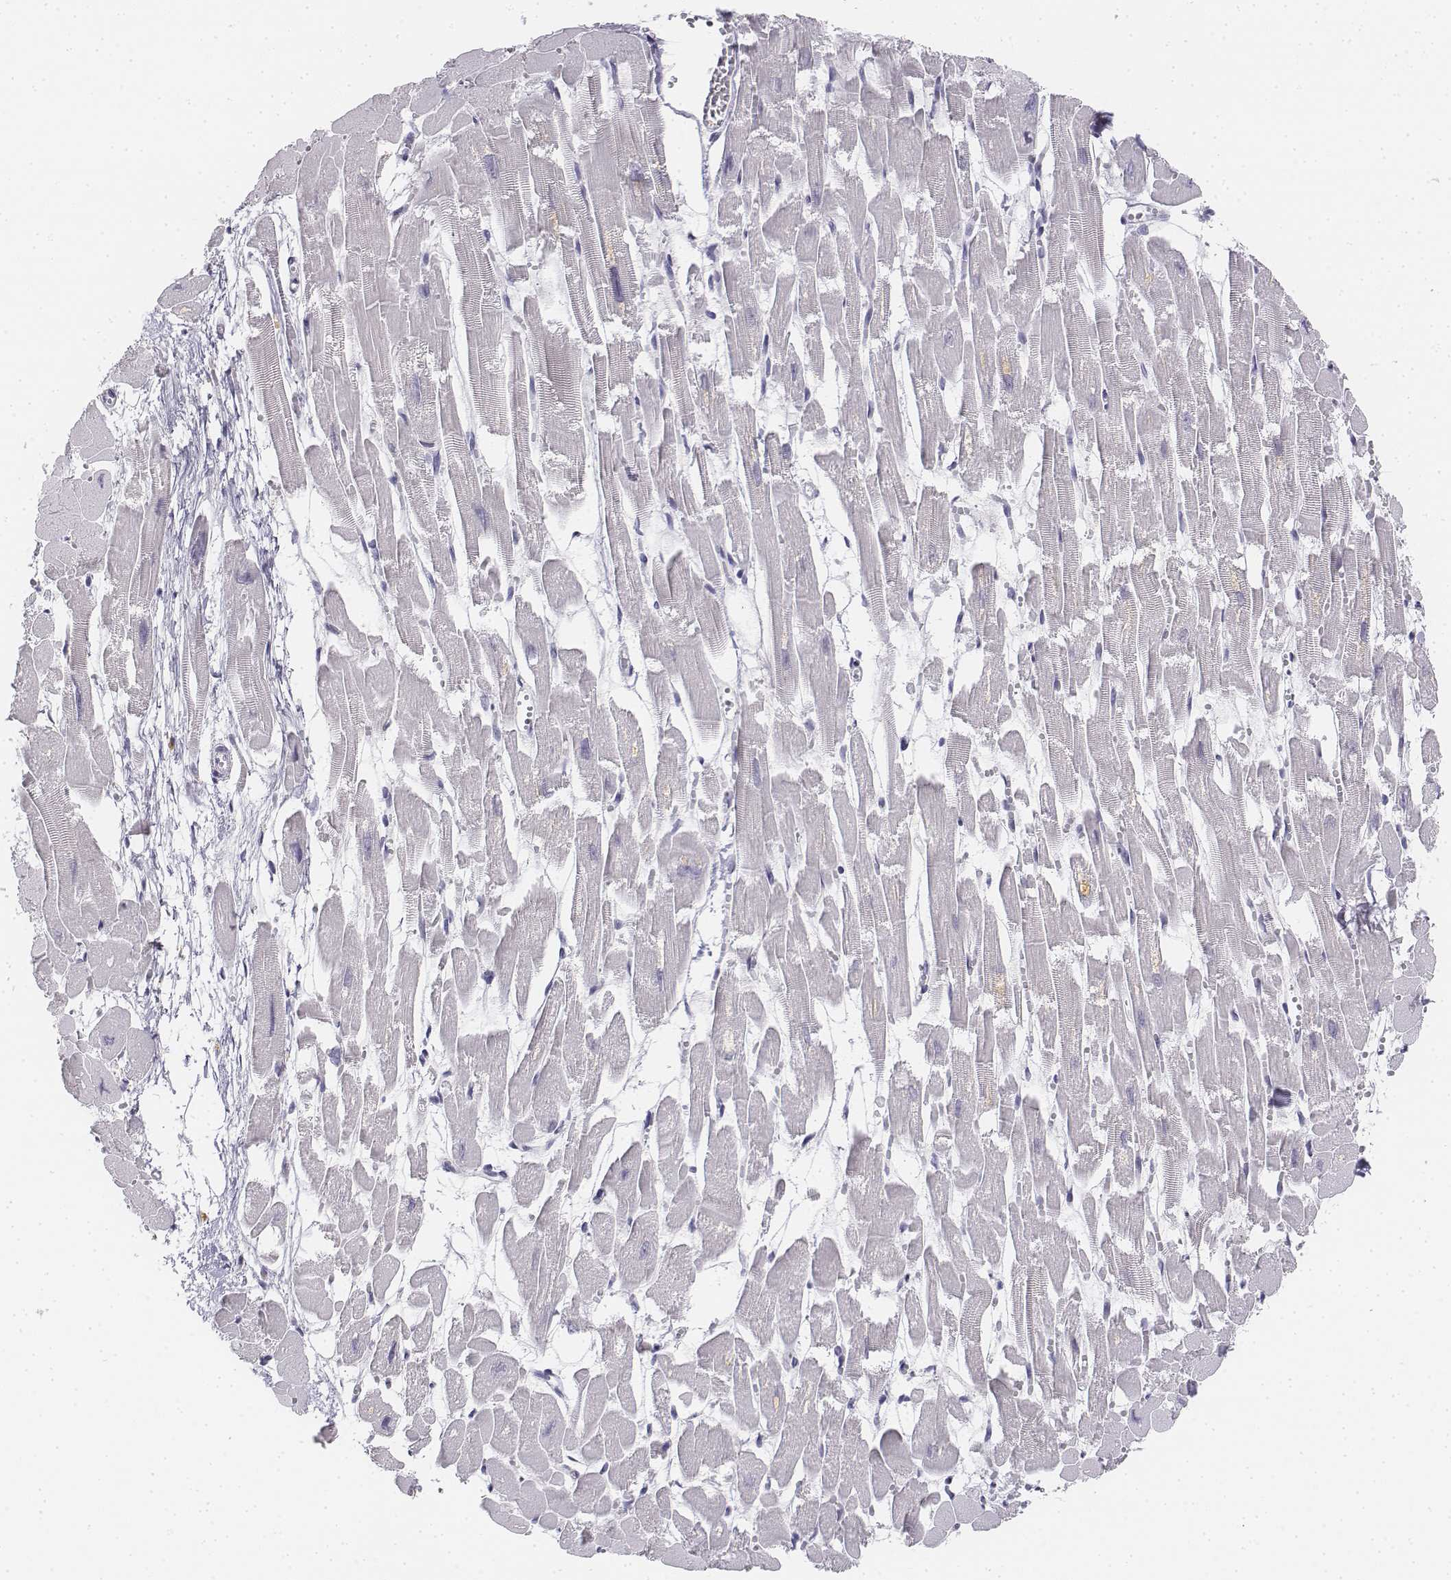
{"staining": {"intensity": "negative", "quantity": "none", "location": "none"}, "tissue": "heart muscle", "cell_type": "Cardiomyocytes", "image_type": "normal", "snomed": [{"axis": "morphology", "description": "Normal tissue, NOS"}, {"axis": "topography", "description": "Heart"}], "caption": "Cardiomyocytes show no significant expression in benign heart muscle. (Brightfield microscopy of DAB immunohistochemistry at high magnification).", "gene": "UCN2", "patient": {"sex": "female", "age": 52}}